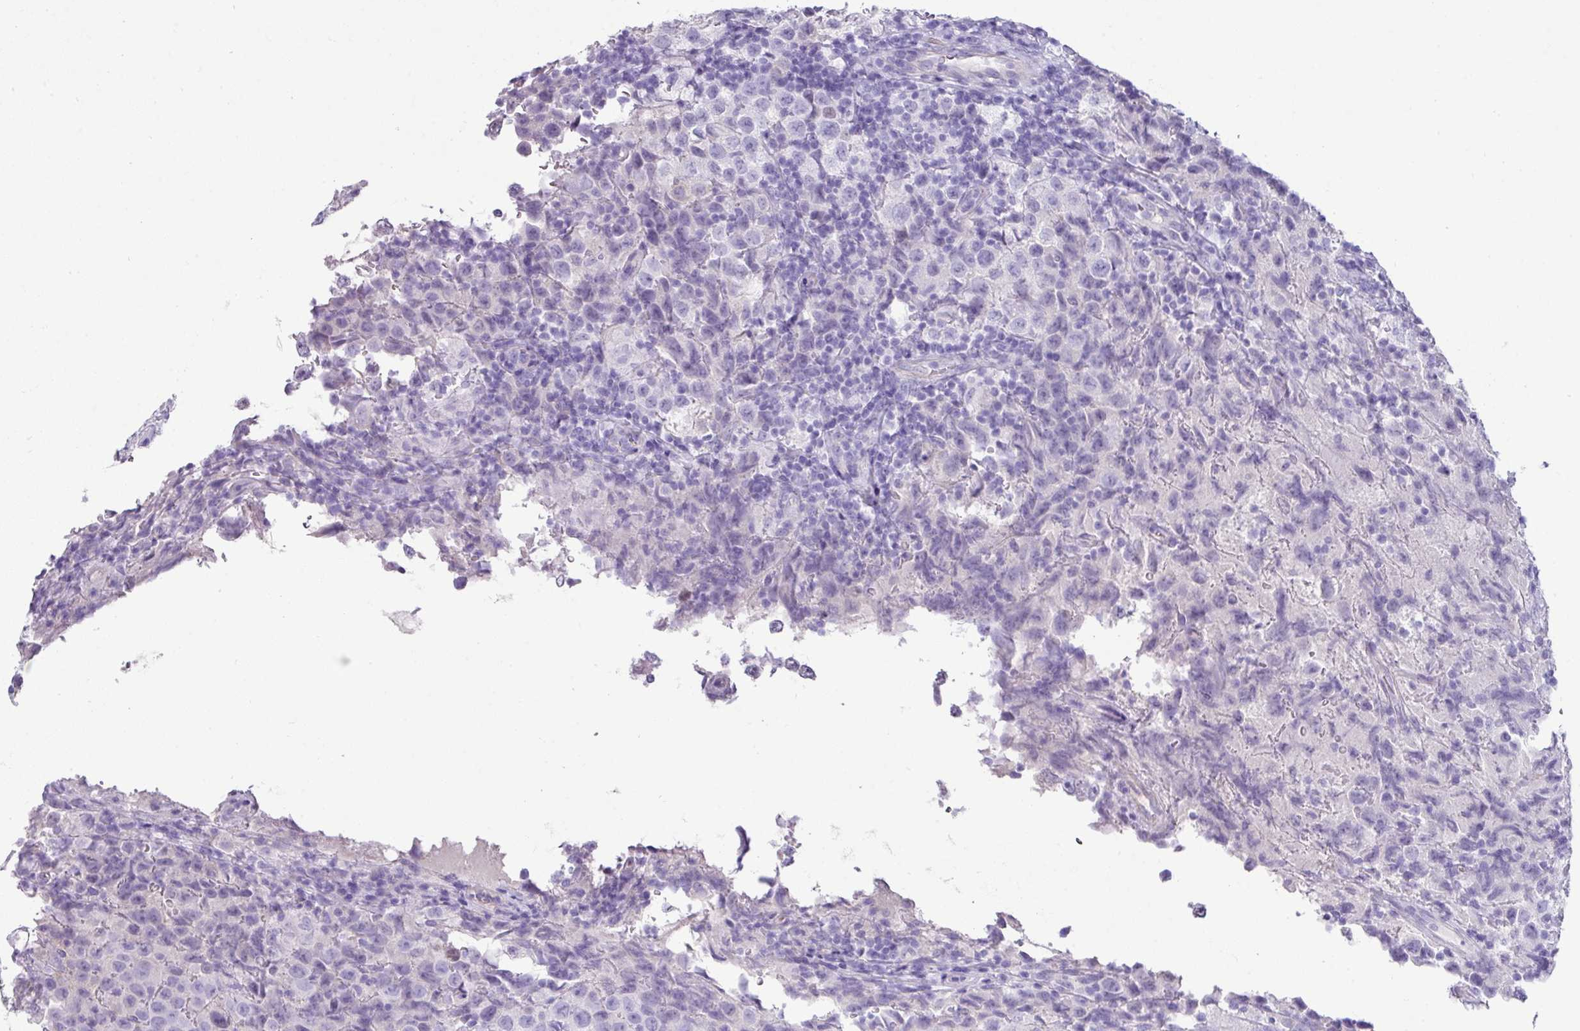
{"staining": {"intensity": "negative", "quantity": "none", "location": "none"}, "tissue": "testis cancer", "cell_type": "Tumor cells", "image_type": "cancer", "snomed": [{"axis": "morphology", "description": "Seminoma, NOS"}, {"axis": "morphology", "description": "Carcinoma, Embryonal, NOS"}, {"axis": "topography", "description": "Testis"}], "caption": "The immunohistochemistry (IHC) histopathology image has no significant expression in tumor cells of testis cancer tissue. The staining is performed using DAB brown chromogen with nuclei counter-stained in using hematoxylin.", "gene": "VCX2", "patient": {"sex": "male", "age": 41}}